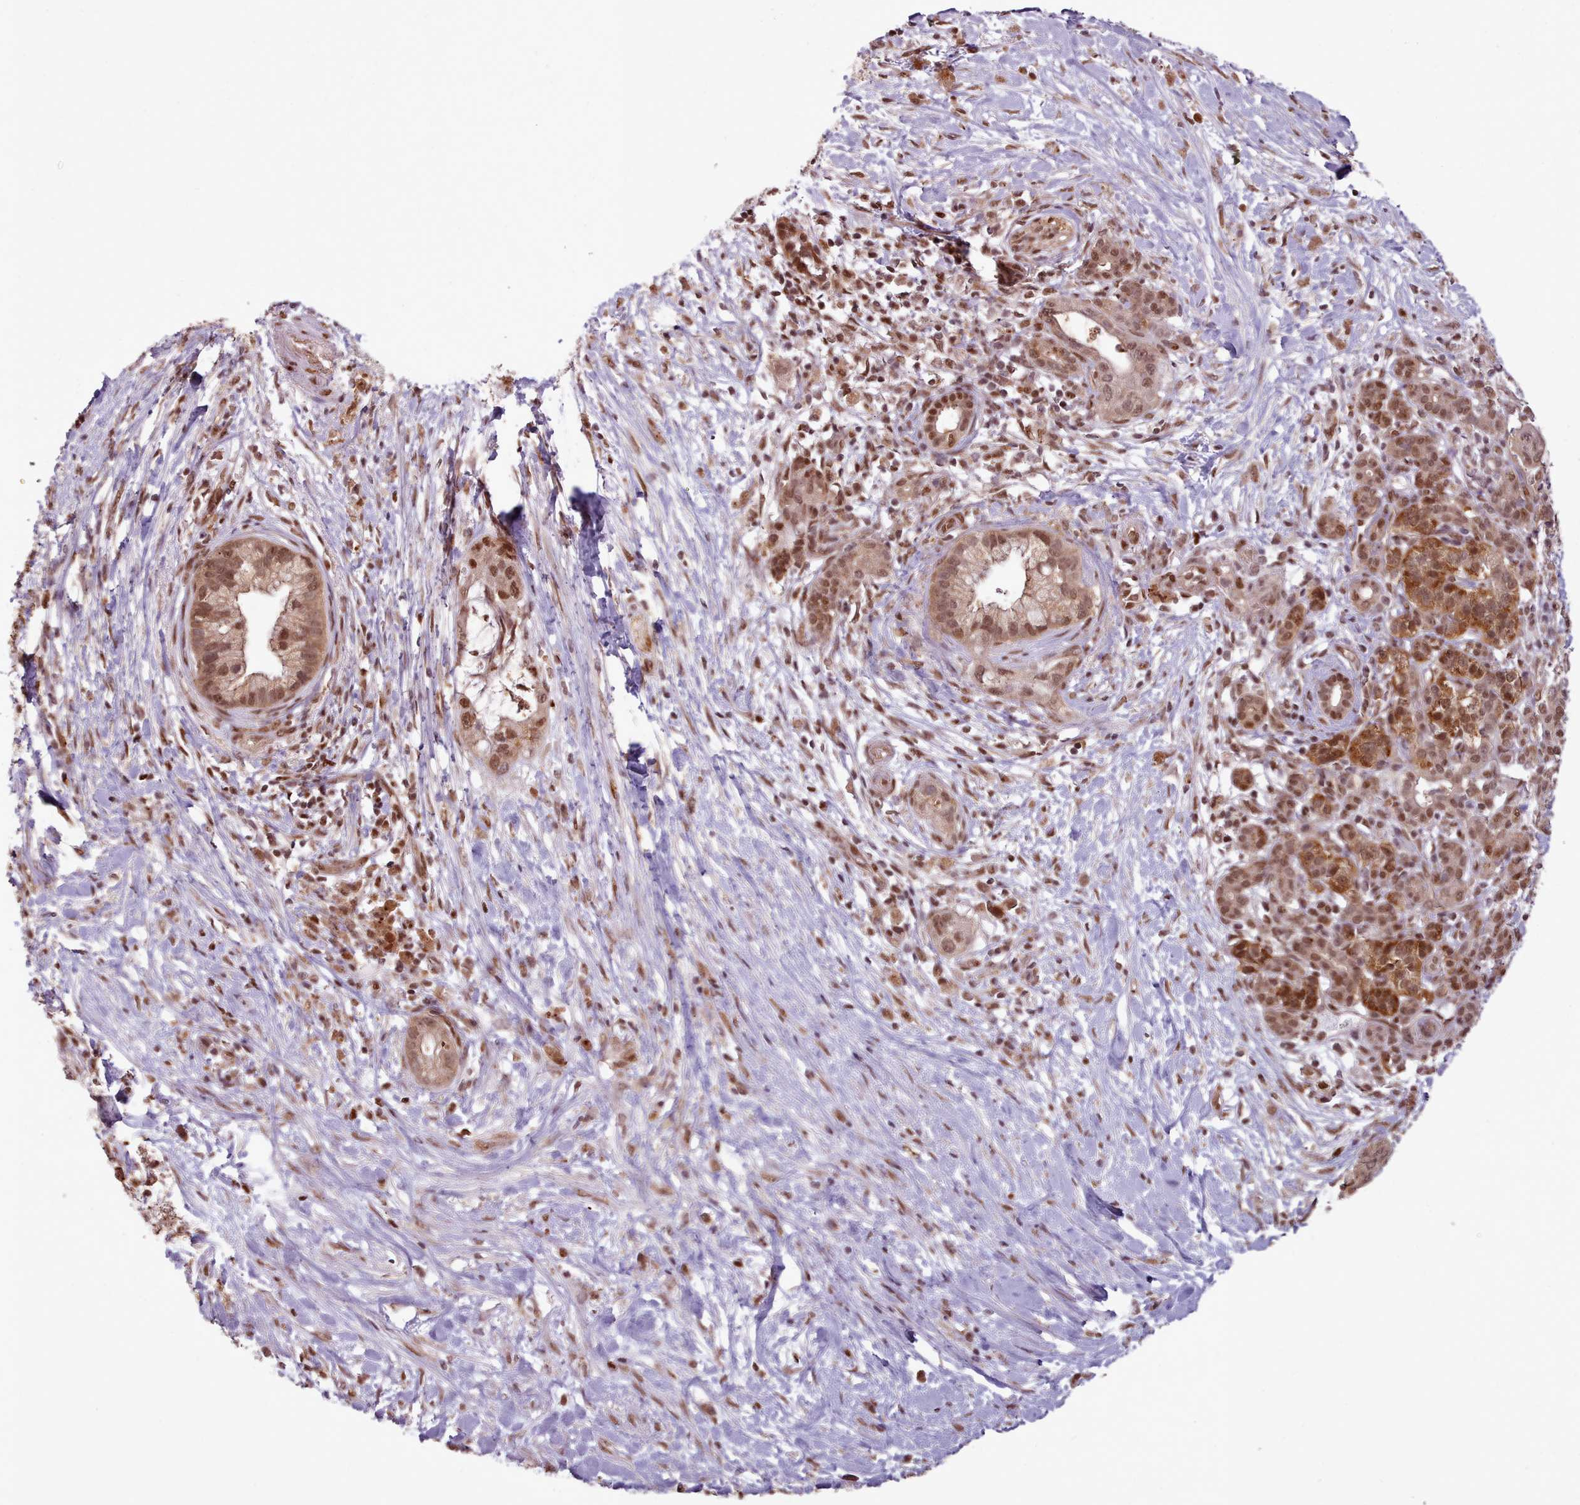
{"staining": {"intensity": "moderate", "quantity": ">75%", "location": "cytoplasmic/membranous,nuclear"}, "tissue": "pancreatic cancer", "cell_type": "Tumor cells", "image_type": "cancer", "snomed": [{"axis": "morphology", "description": "Adenocarcinoma, NOS"}, {"axis": "topography", "description": "Pancreas"}], "caption": "DAB (3,3'-diaminobenzidine) immunohistochemical staining of pancreatic adenocarcinoma reveals moderate cytoplasmic/membranous and nuclear protein expression in about >75% of tumor cells.", "gene": "RPS27A", "patient": {"sex": "male", "age": 44}}